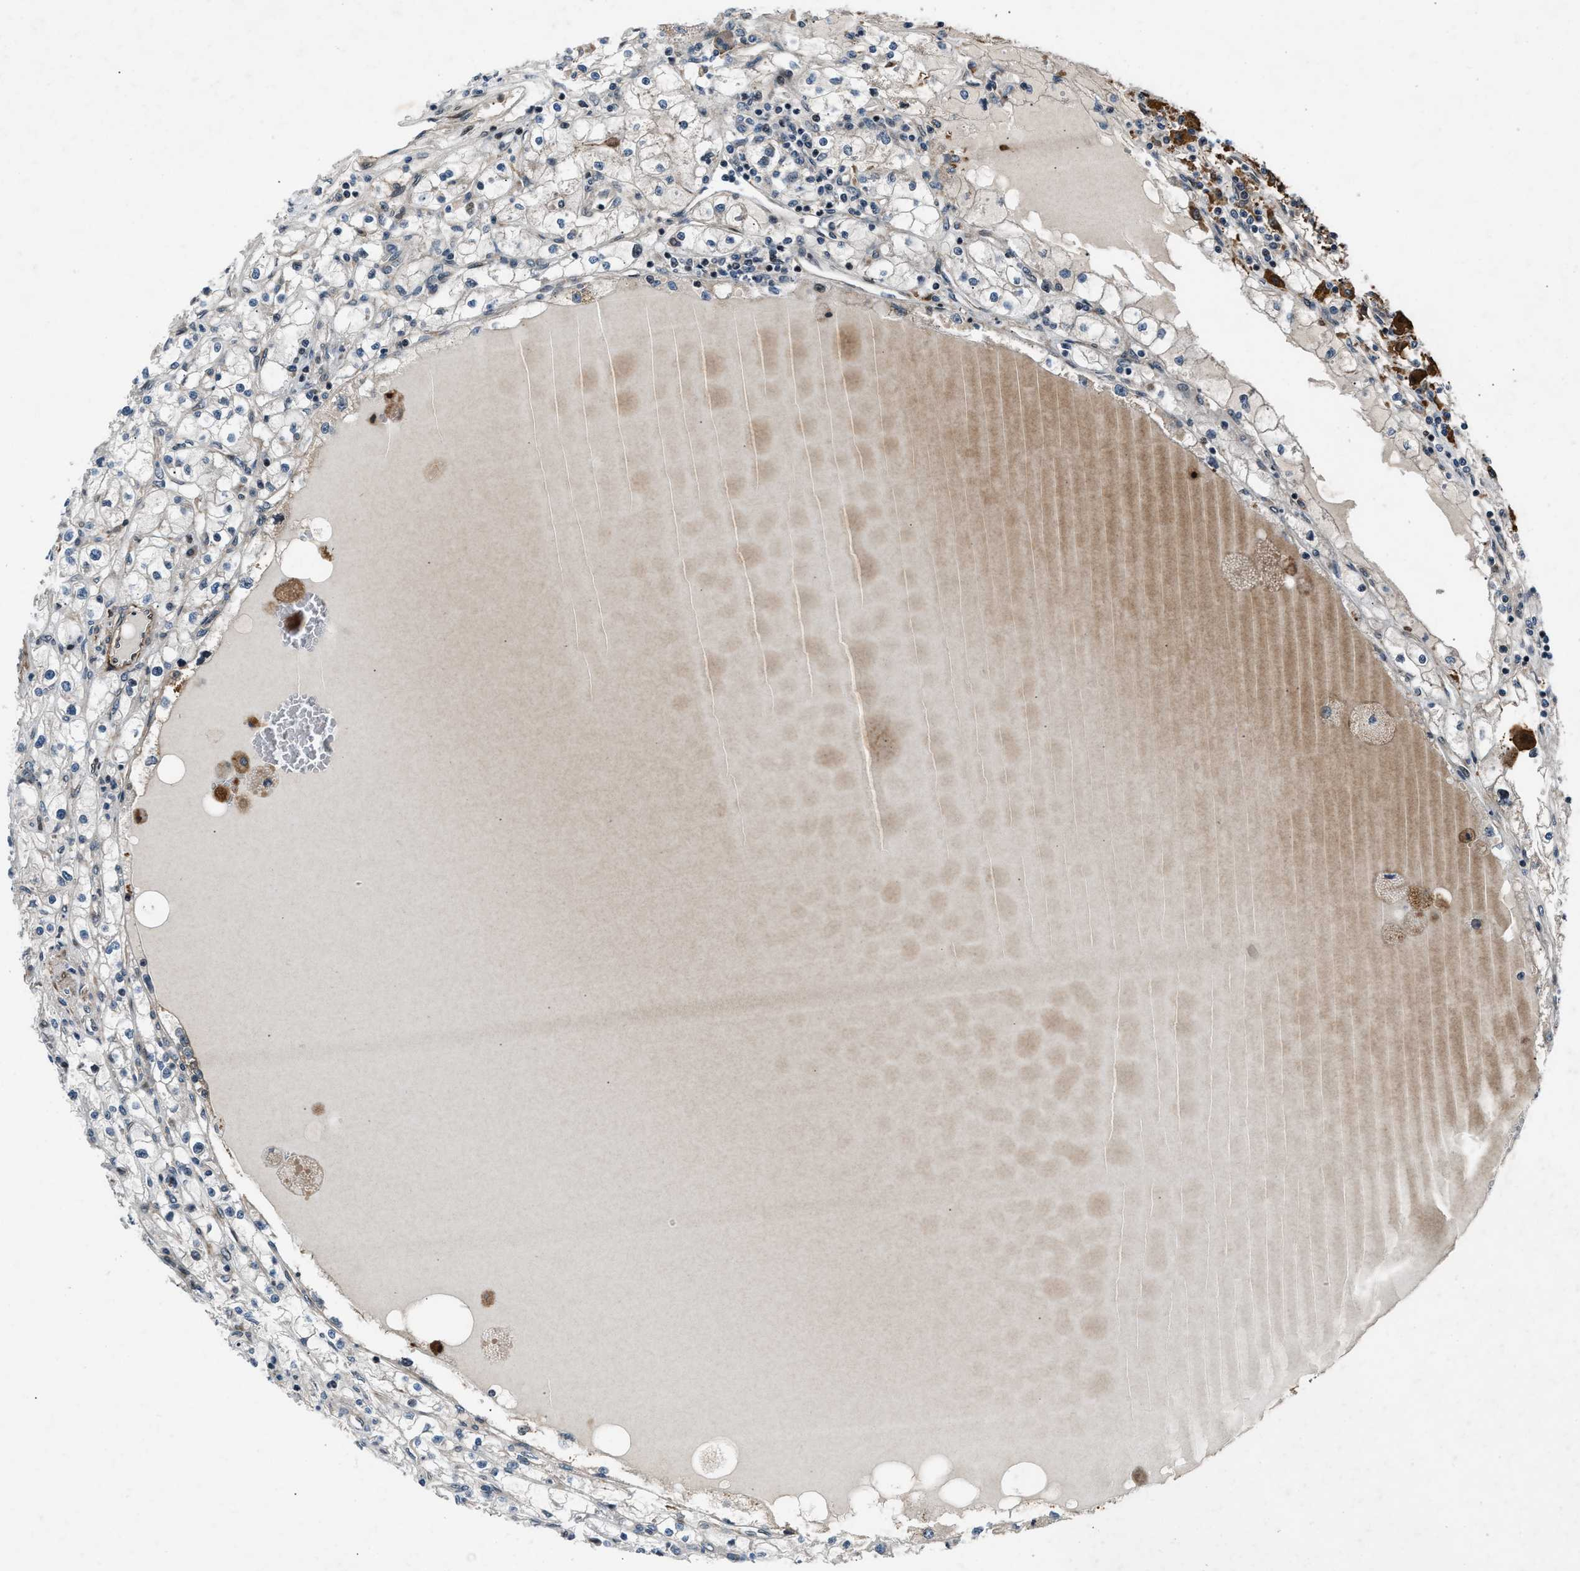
{"staining": {"intensity": "negative", "quantity": "none", "location": "none"}, "tissue": "renal cancer", "cell_type": "Tumor cells", "image_type": "cancer", "snomed": [{"axis": "morphology", "description": "Adenocarcinoma, NOS"}, {"axis": "topography", "description": "Kidney"}], "caption": "Human renal cancer stained for a protein using IHC reveals no positivity in tumor cells.", "gene": "DYNC2I1", "patient": {"sex": "male", "age": 56}}